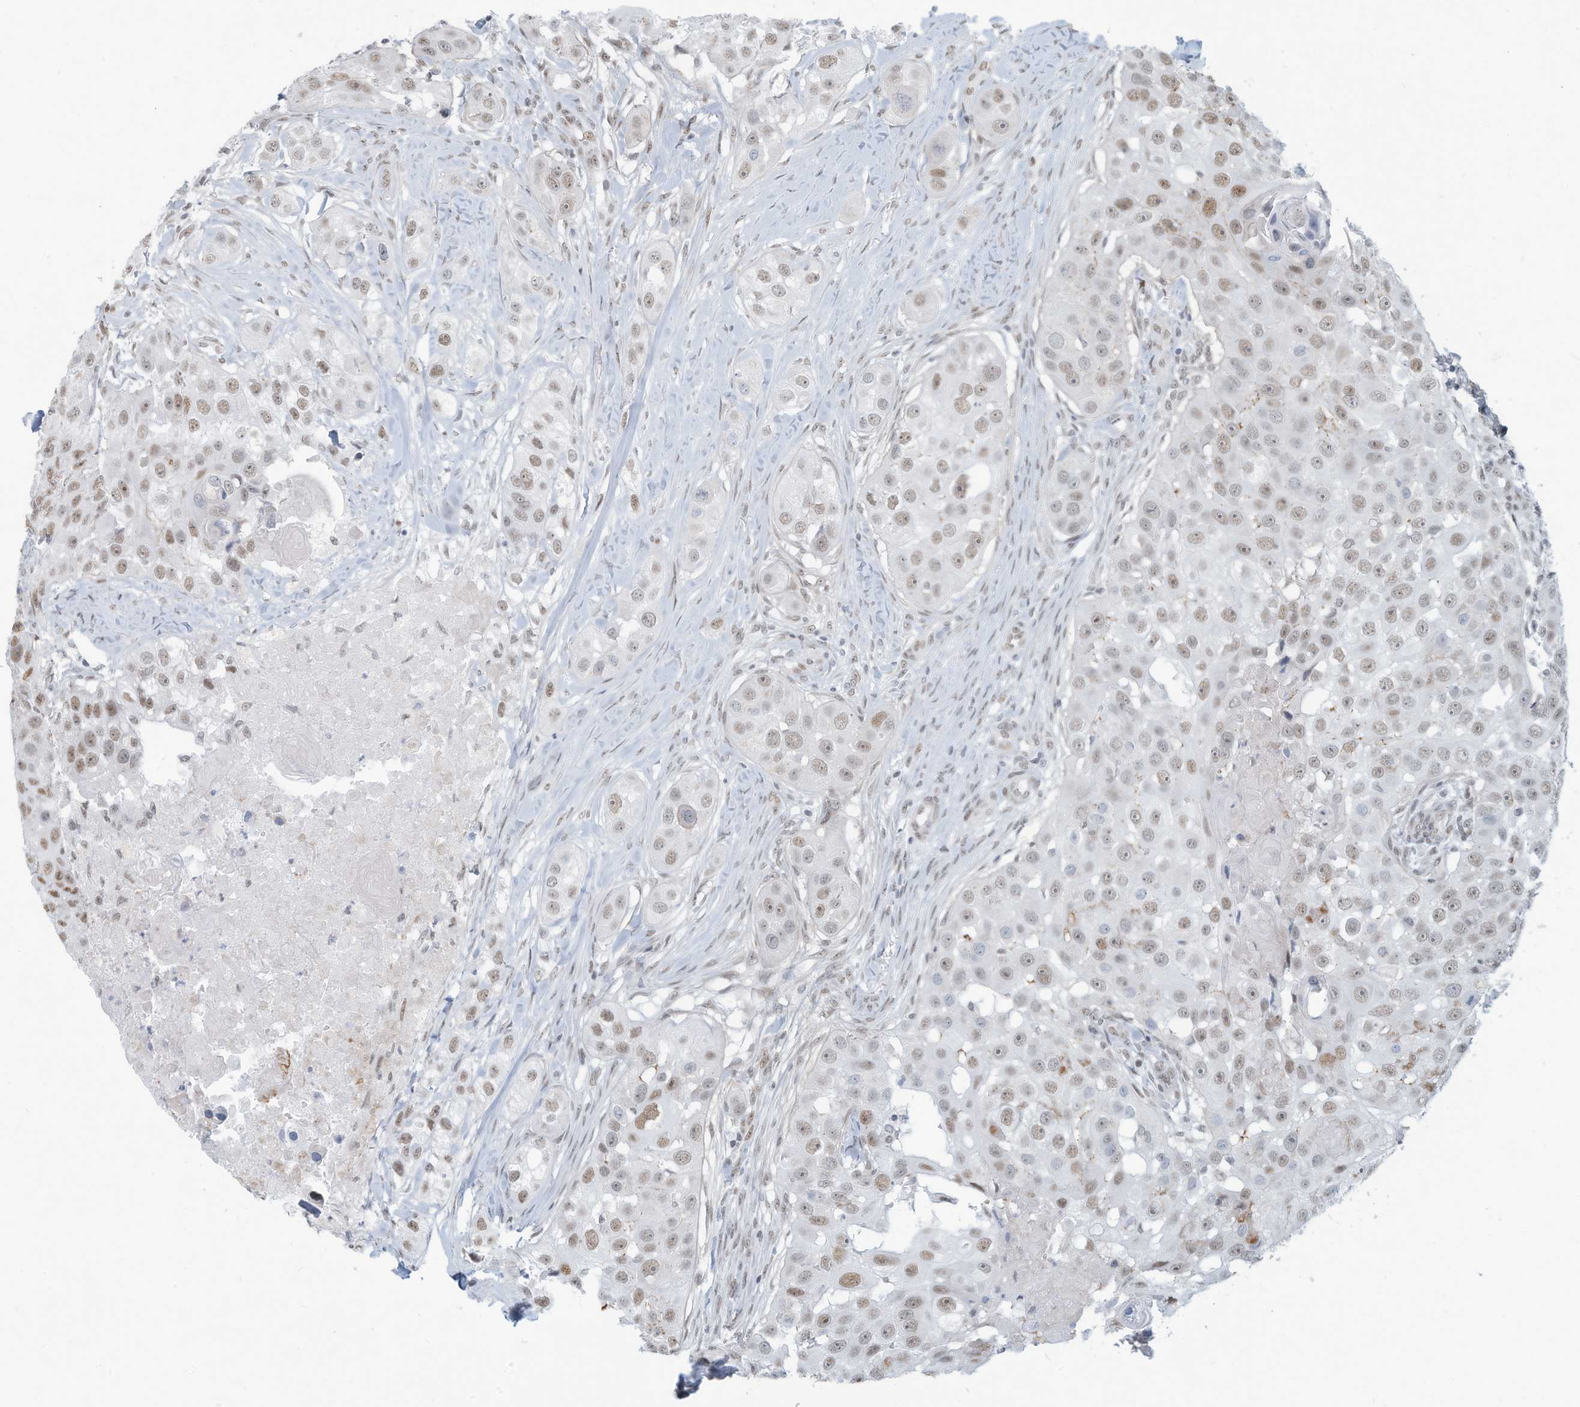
{"staining": {"intensity": "moderate", "quantity": ">75%", "location": "nuclear"}, "tissue": "head and neck cancer", "cell_type": "Tumor cells", "image_type": "cancer", "snomed": [{"axis": "morphology", "description": "Normal tissue, NOS"}, {"axis": "morphology", "description": "Squamous cell carcinoma, NOS"}, {"axis": "topography", "description": "Skeletal muscle"}, {"axis": "topography", "description": "Head-Neck"}], "caption": "Immunohistochemical staining of human squamous cell carcinoma (head and neck) demonstrates medium levels of moderate nuclear protein staining in approximately >75% of tumor cells.", "gene": "SARNP", "patient": {"sex": "male", "age": 51}}